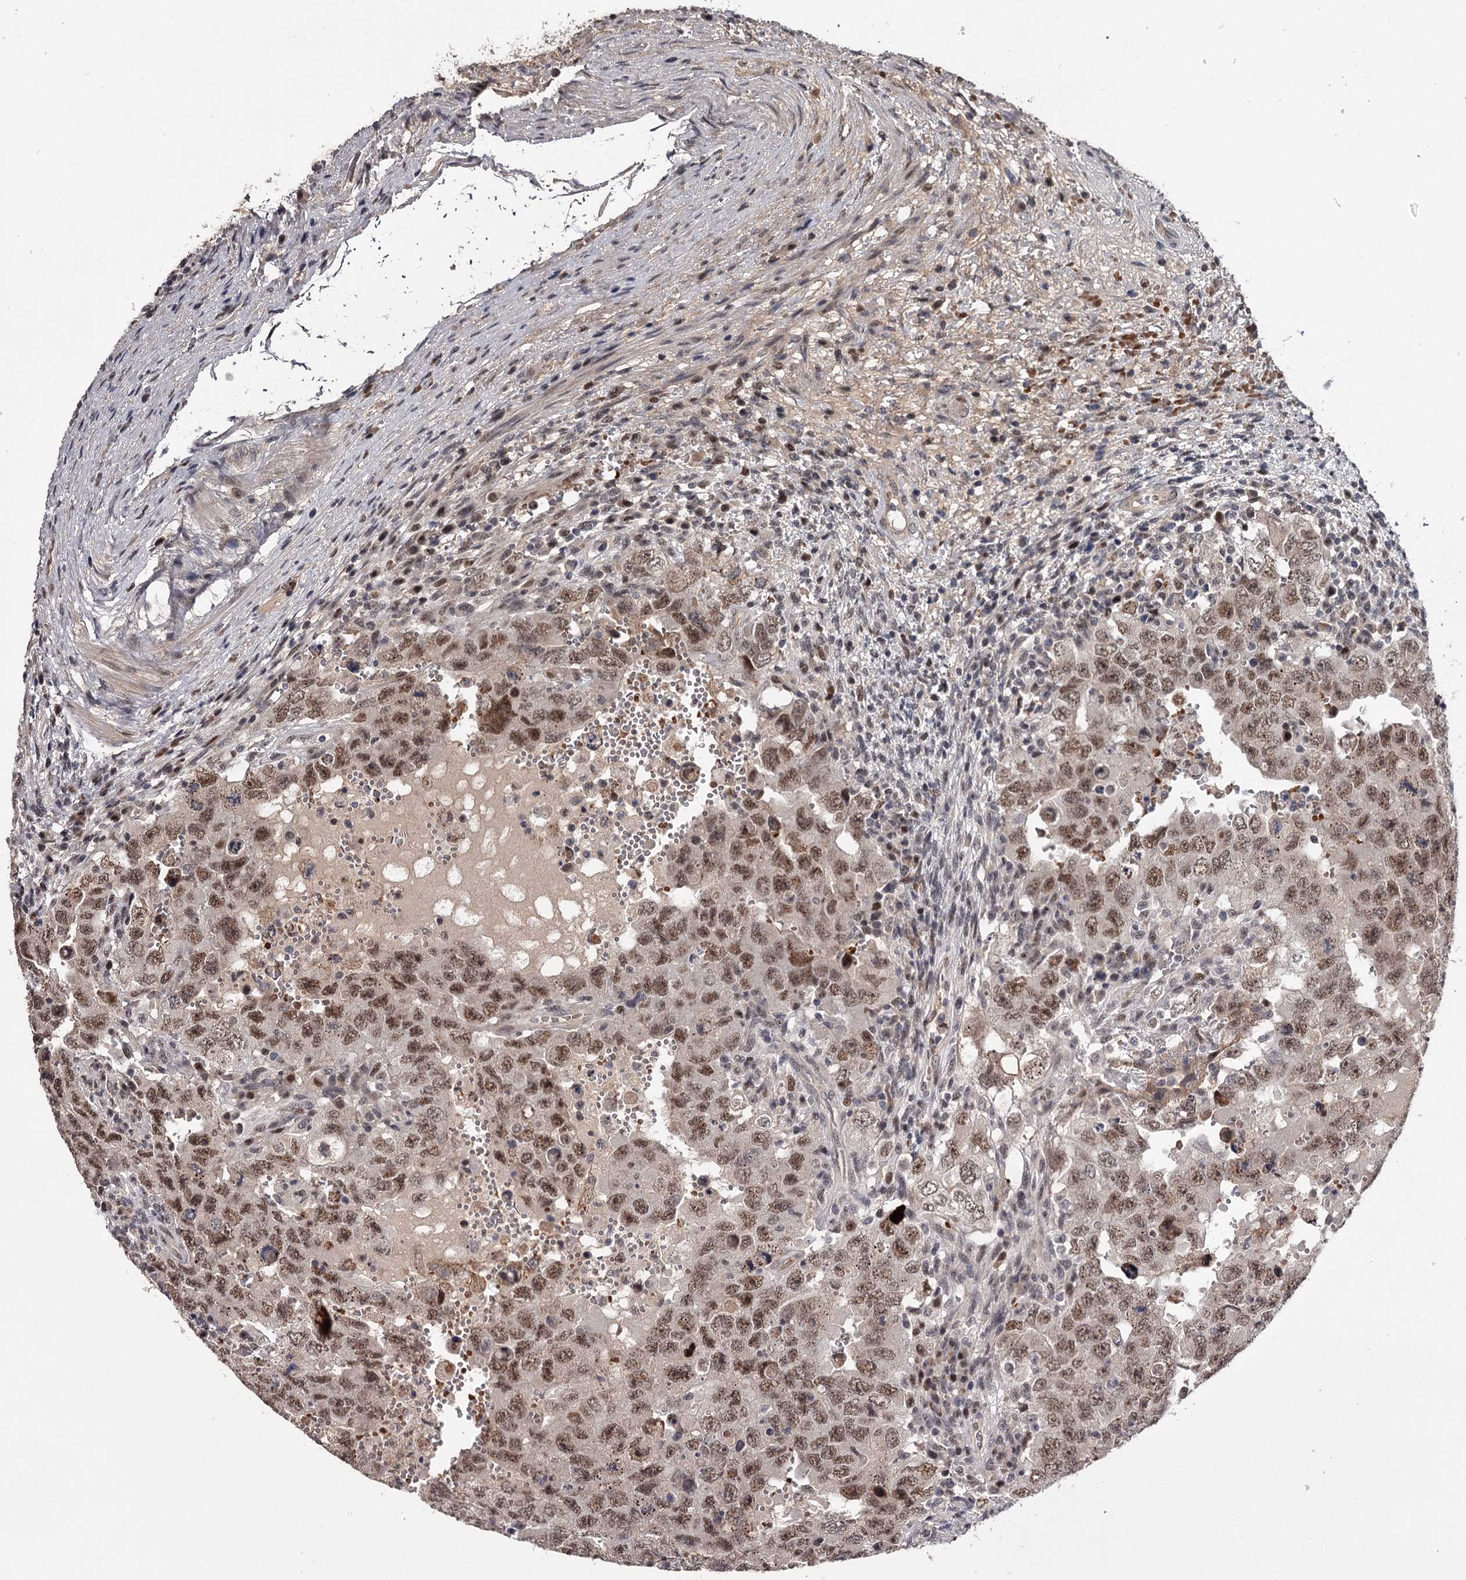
{"staining": {"intensity": "moderate", "quantity": ">75%", "location": "nuclear"}, "tissue": "testis cancer", "cell_type": "Tumor cells", "image_type": "cancer", "snomed": [{"axis": "morphology", "description": "Carcinoma, Embryonal, NOS"}, {"axis": "topography", "description": "Testis"}], "caption": "Embryonal carcinoma (testis) was stained to show a protein in brown. There is medium levels of moderate nuclear positivity in about >75% of tumor cells.", "gene": "RNF44", "patient": {"sex": "male", "age": 26}}